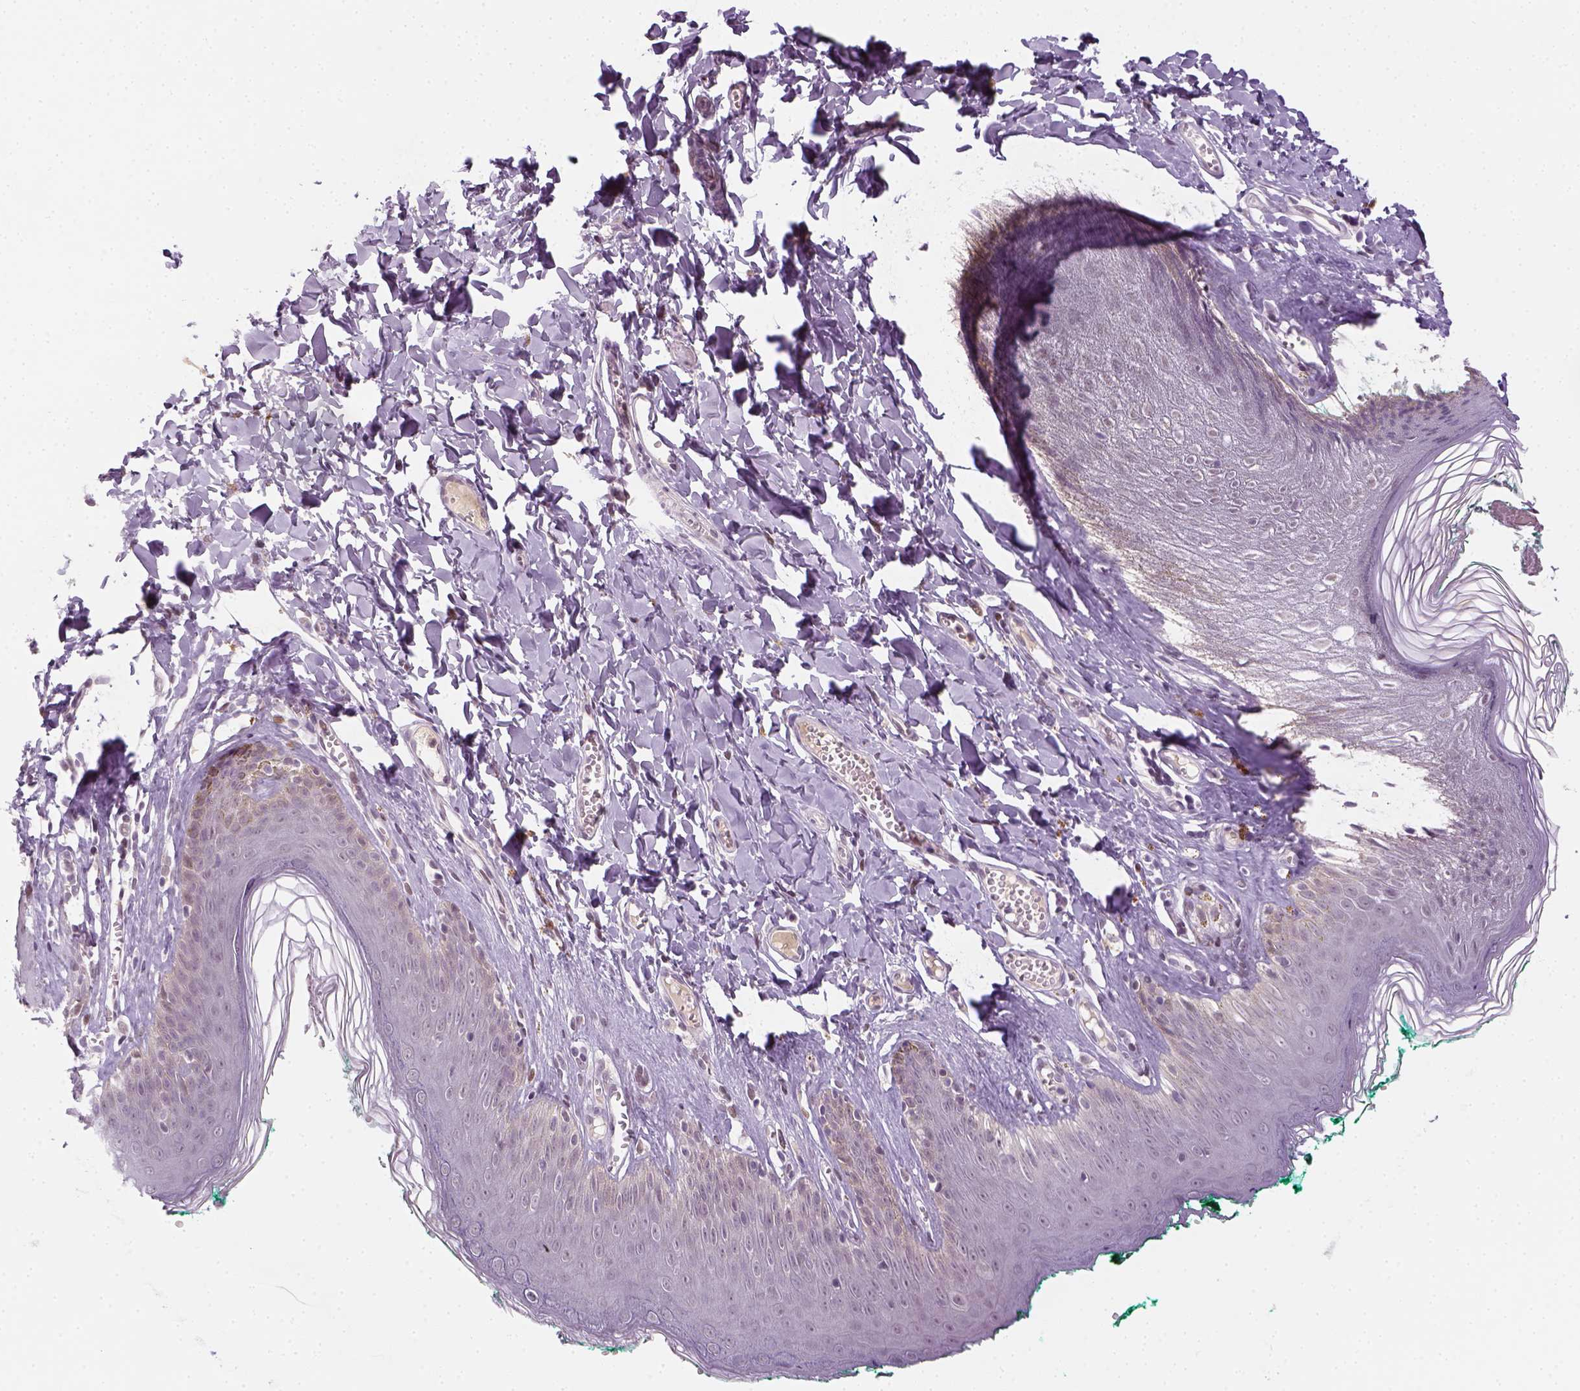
{"staining": {"intensity": "negative", "quantity": "none", "location": "none"}, "tissue": "skin", "cell_type": "Epidermal cells", "image_type": "normal", "snomed": [{"axis": "morphology", "description": "Normal tissue, NOS"}, {"axis": "topography", "description": "Vulva"}, {"axis": "topography", "description": "Peripheral nerve tissue"}], "caption": "Benign skin was stained to show a protein in brown. There is no significant staining in epidermal cells.", "gene": "MAGEB3", "patient": {"sex": "female", "age": 66}}